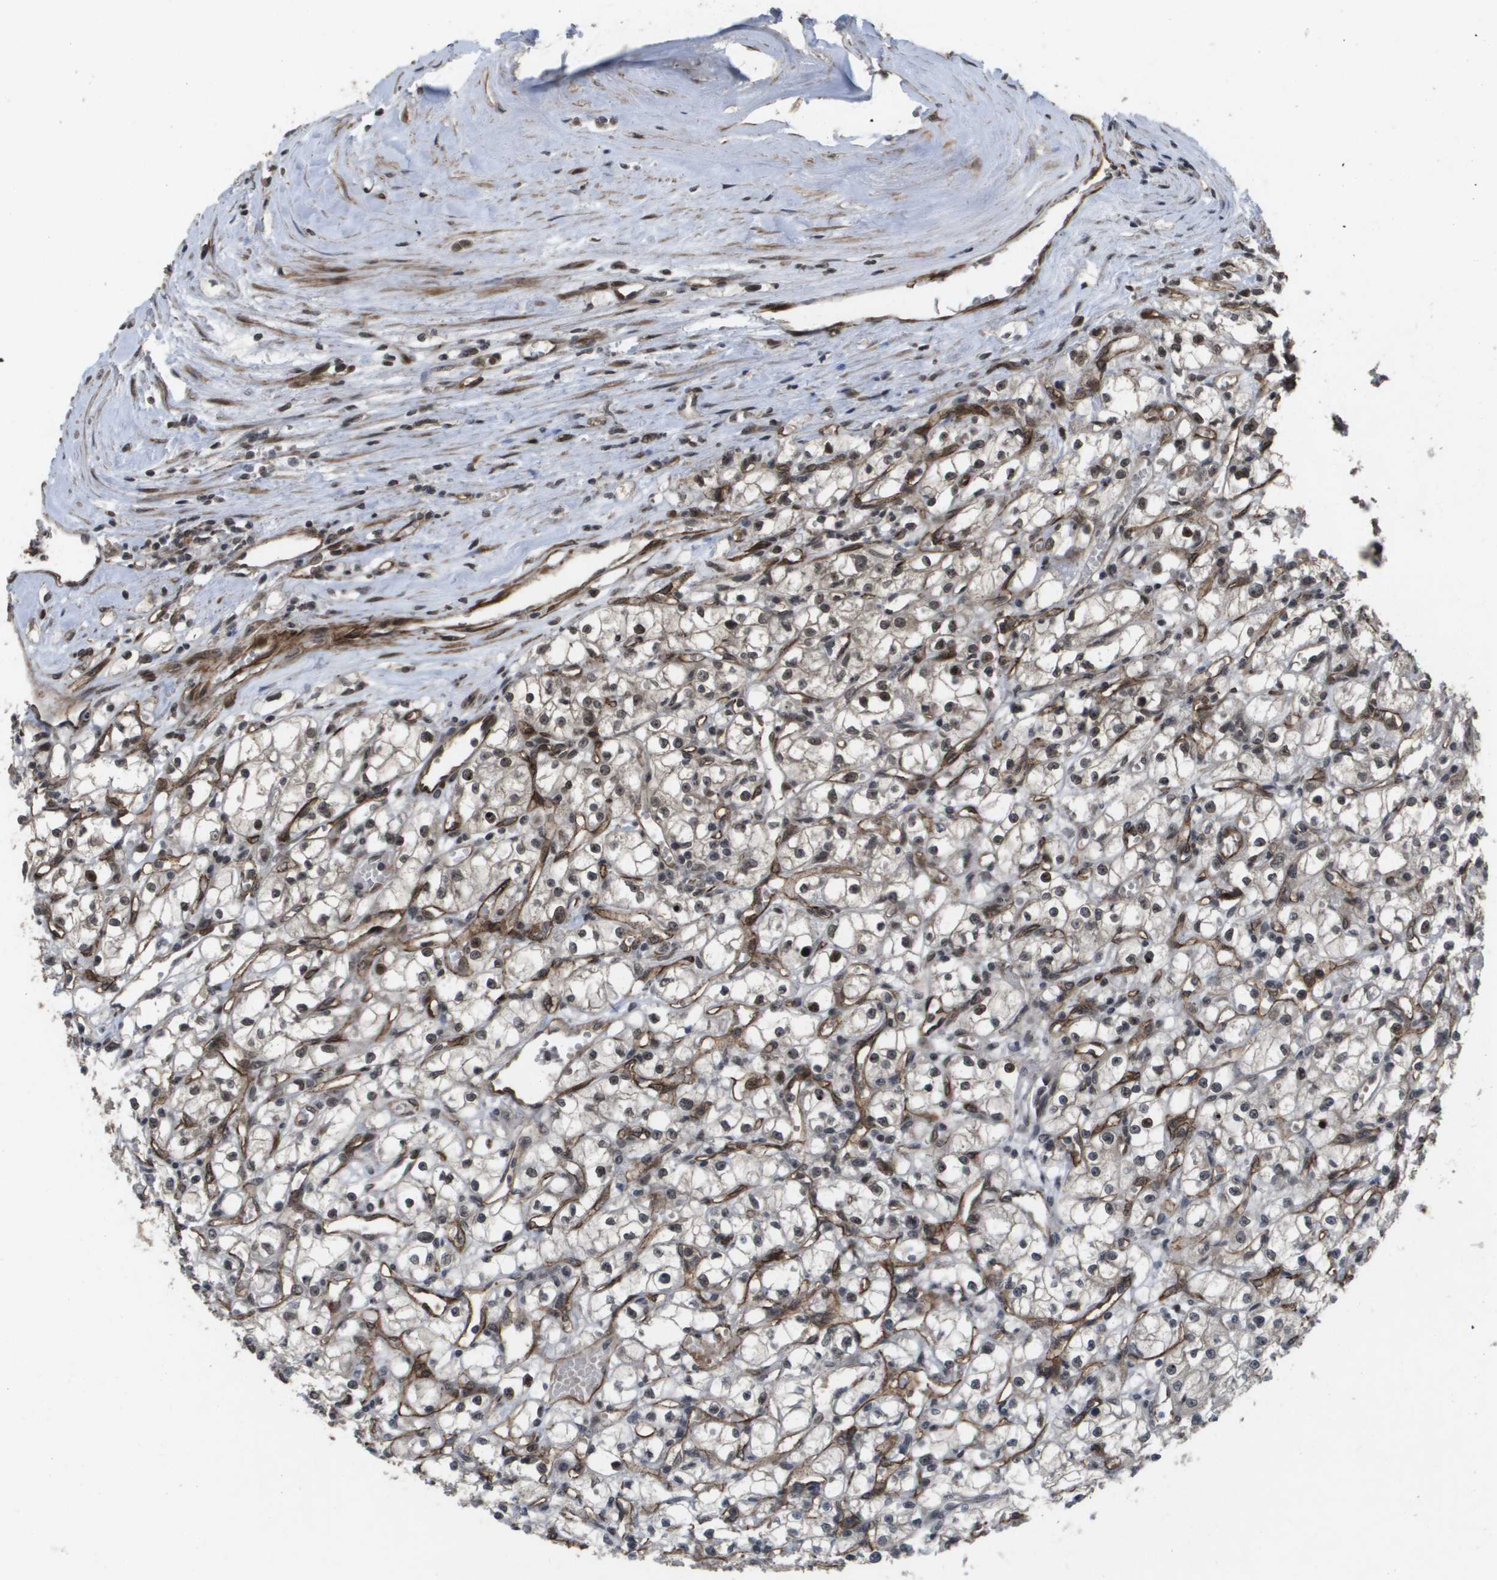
{"staining": {"intensity": "weak", "quantity": ">75%", "location": "nuclear"}, "tissue": "renal cancer", "cell_type": "Tumor cells", "image_type": "cancer", "snomed": [{"axis": "morphology", "description": "Adenocarcinoma, NOS"}, {"axis": "topography", "description": "Kidney"}], "caption": "Protein staining of renal cancer tissue shows weak nuclear expression in approximately >75% of tumor cells.", "gene": "KAT5", "patient": {"sex": "male", "age": 56}}